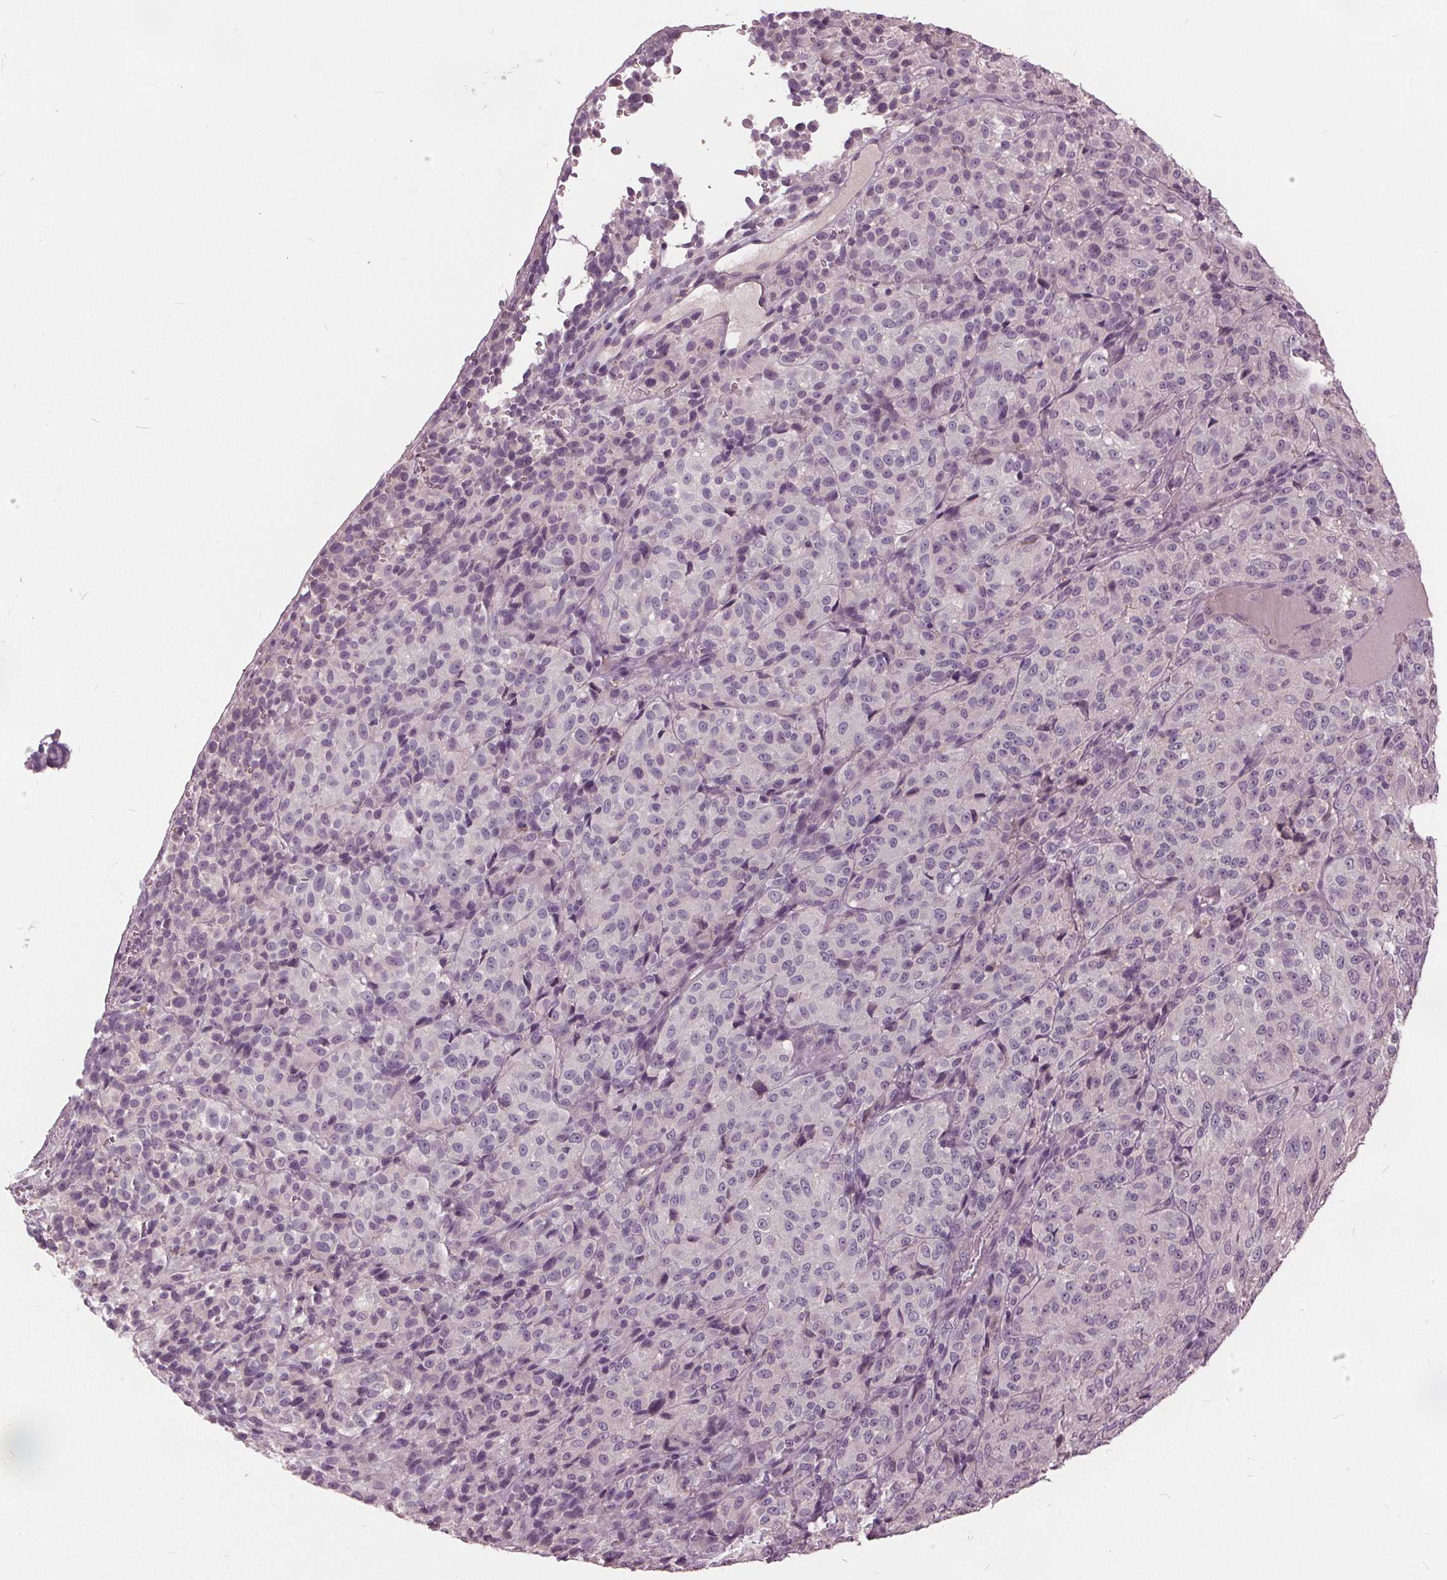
{"staining": {"intensity": "negative", "quantity": "none", "location": "none"}, "tissue": "melanoma", "cell_type": "Tumor cells", "image_type": "cancer", "snomed": [{"axis": "morphology", "description": "Malignant melanoma, Metastatic site"}, {"axis": "topography", "description": "Brain"}], "caption": "Immunohistochemistry of malignant melanoma (metastatic site) demonstrates no staining in tumor cells.", "gene": "KLK13", "patient": {"sex": "female", "age": 56}}